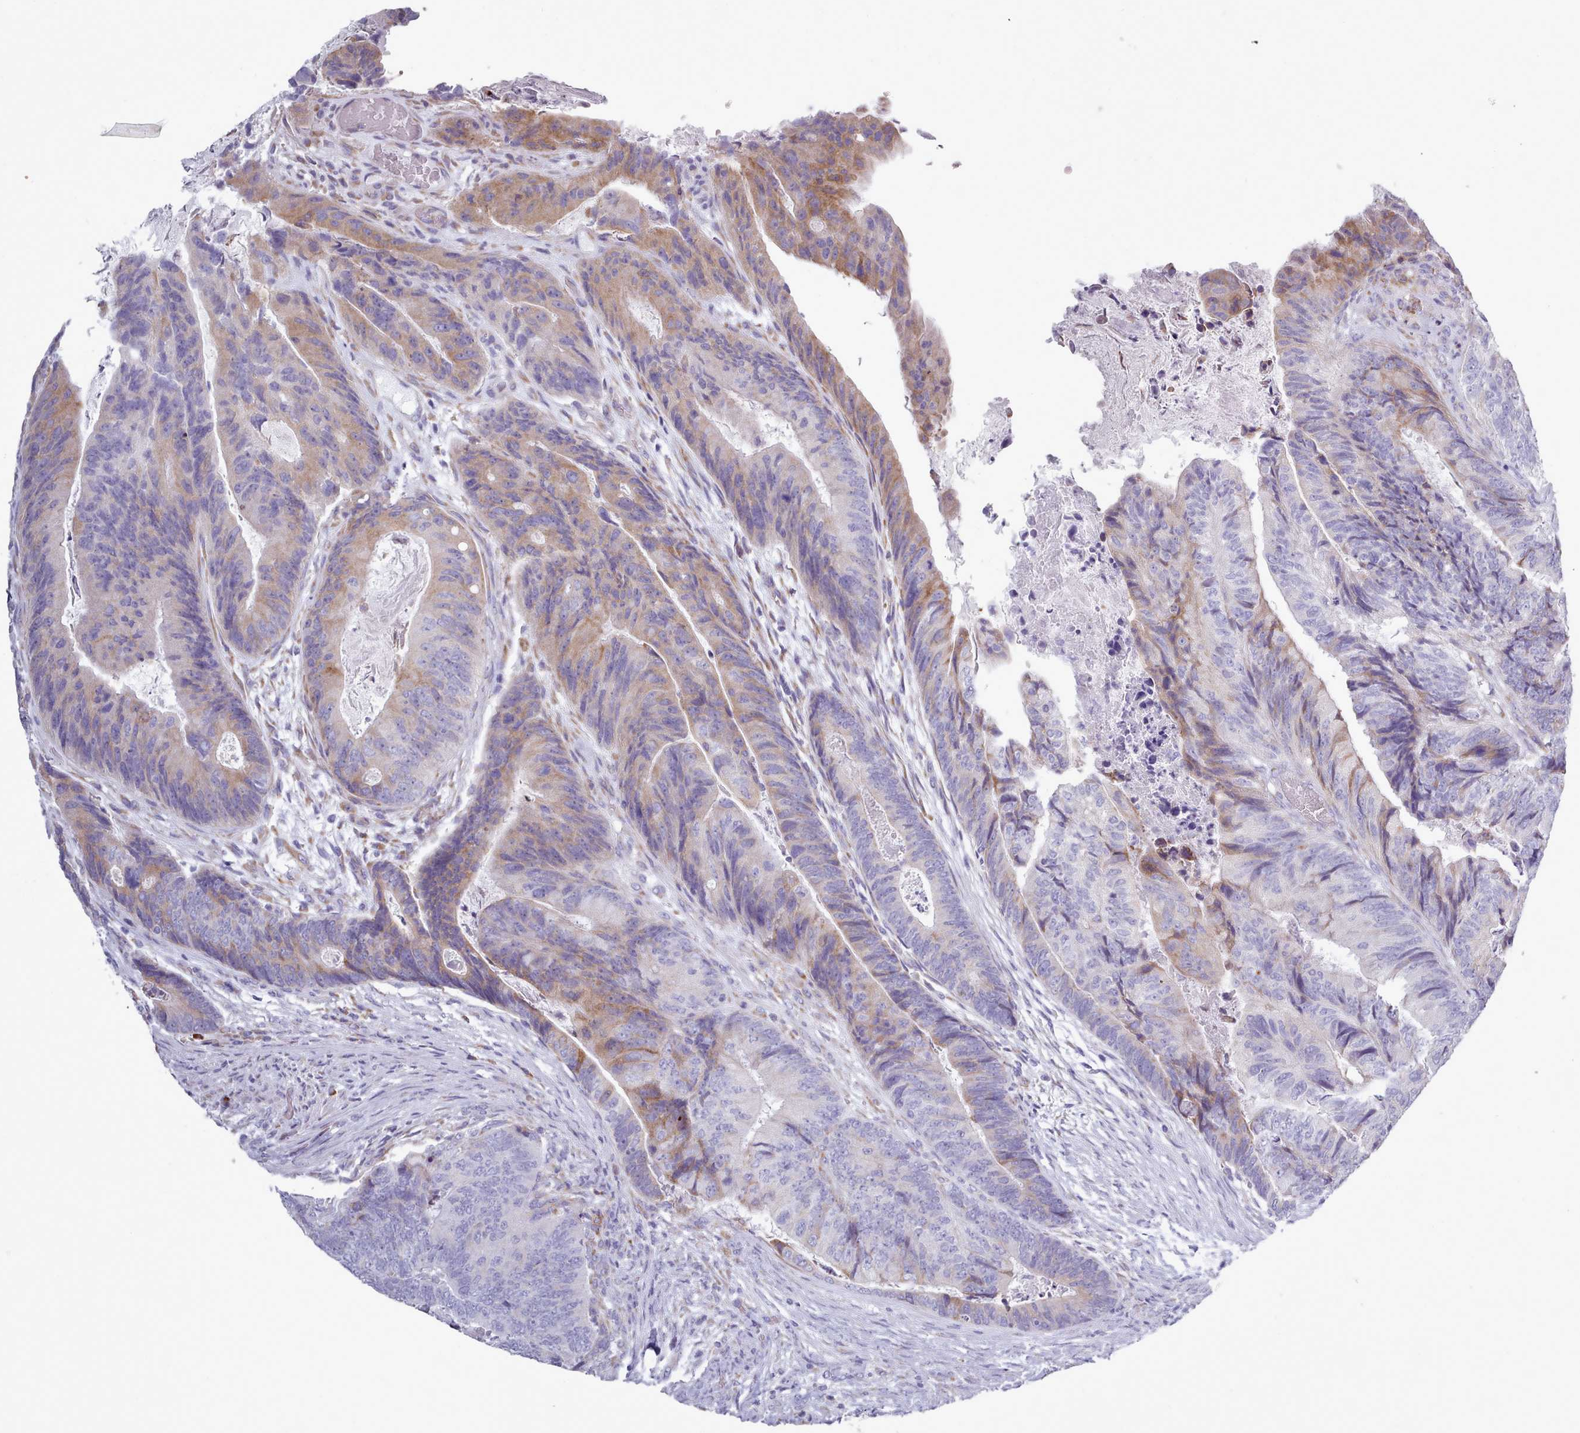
{"staining": {"intensity": "moderate", "quantity": "<25%", "location": "cytoplasmic/membranous"}, "tissue": "colorectal cancer", "cell_type": "Tumor cells", "image_type": "cancer", "snomed": [{"axis": "morphology", "description": "Adenocarcinoma, NOS"}, {"axis": "topography", "description": "Colon"}], "caption": "DAB (3,3'-diaminobenzidine) immunohistochemical staining of human colorectal cancer shows moderate cytoplasmic/membranous protein positivity in about <25% of tumor cells.", "gene": "XKR8", "patient": {"sex": "female", "age": 67}}